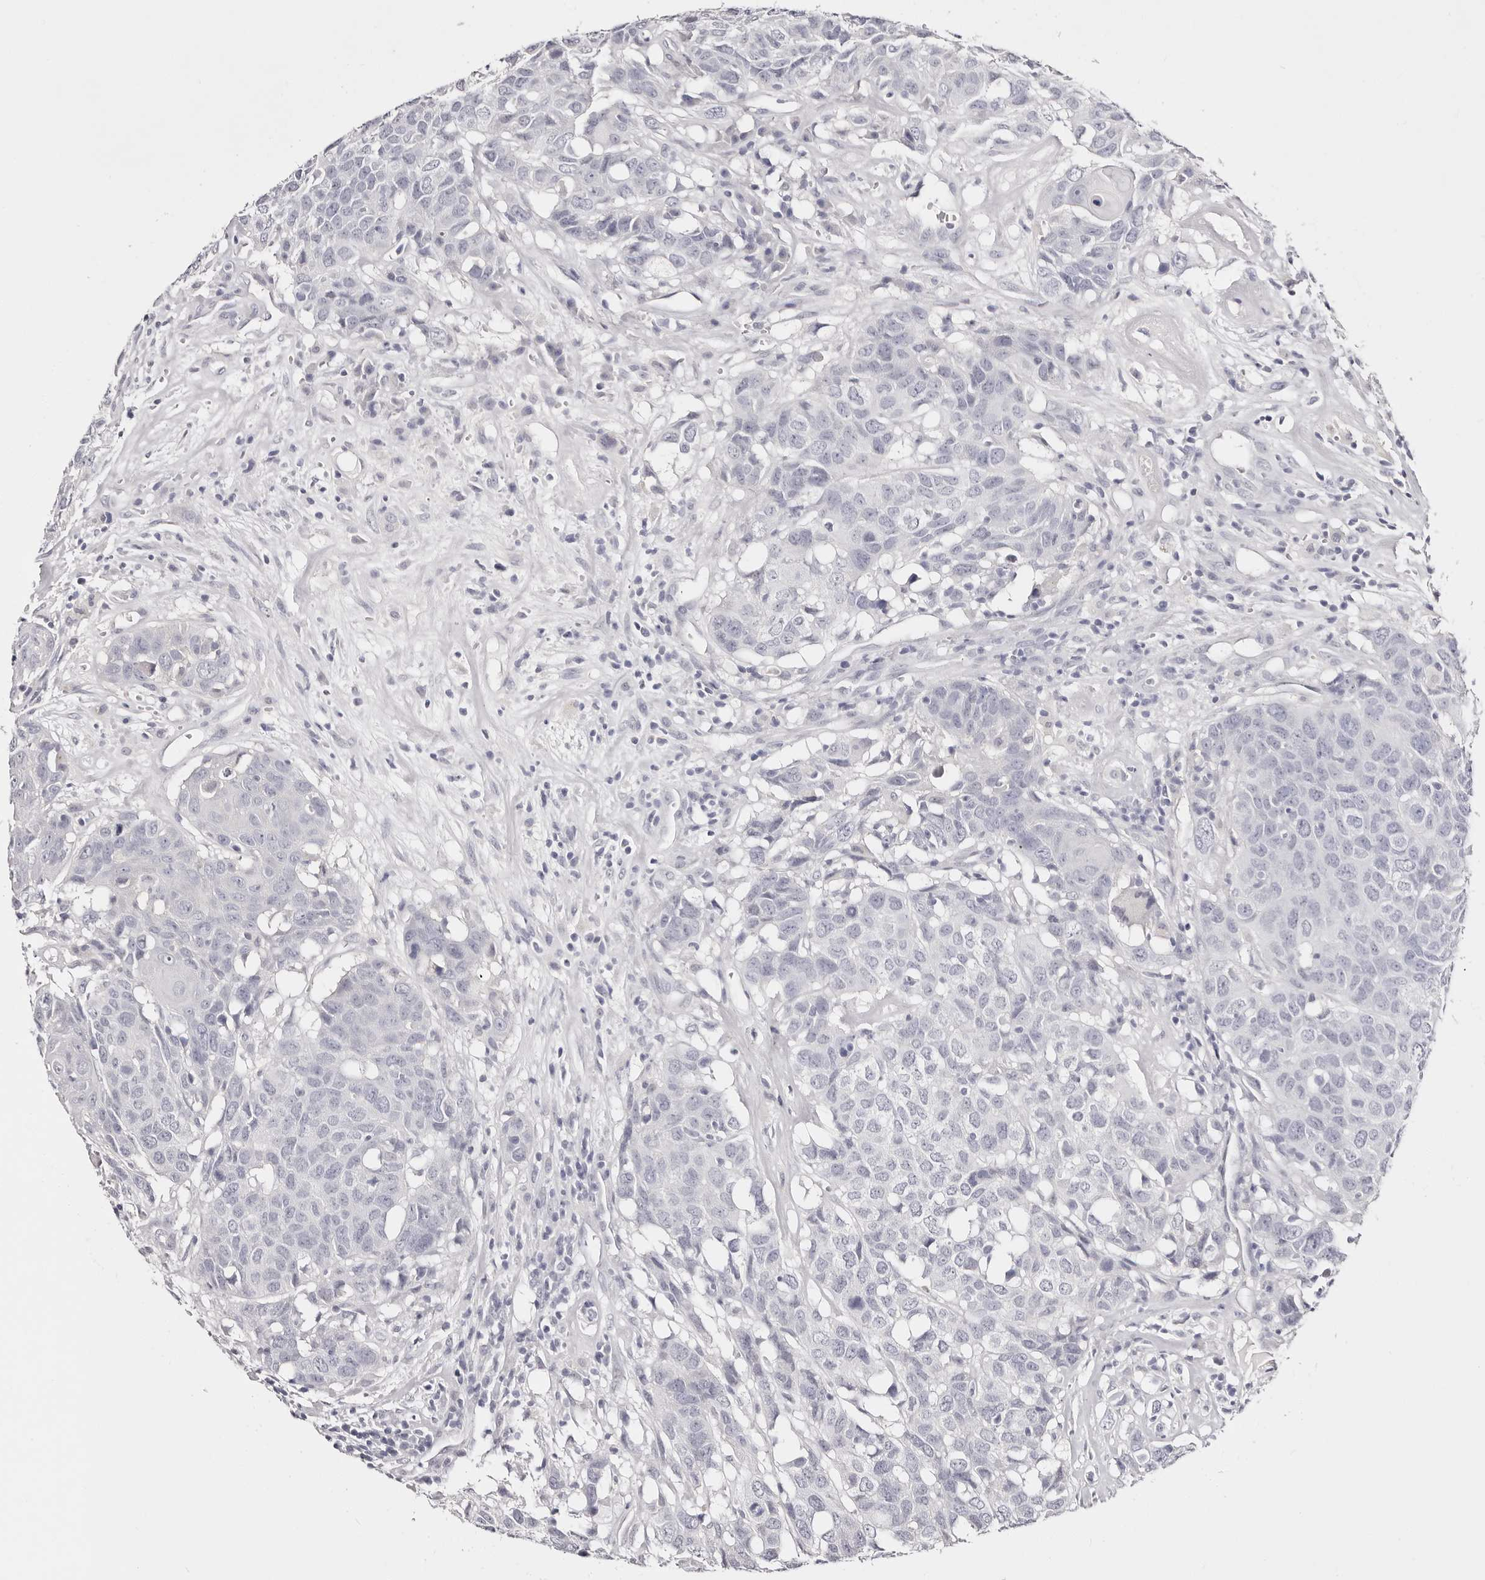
{"staining": {"intensity": "negative", "quantity": "none", "location": "none"}, "tissue": "head and neck cancer", "cell_type": "Tumor cells", "image_type": "cancer", "snomed": [{"axis": "morphology", "description": "Squamous cell carcinoma, NOS"}, {"axis": "topography", "description": "Head-Neck"}], "caption": "There is no significant expression in tumor cells of head and neck cancer.", "gene": "AKNAD1", "patient": {"sex": "male", "age": 66}}